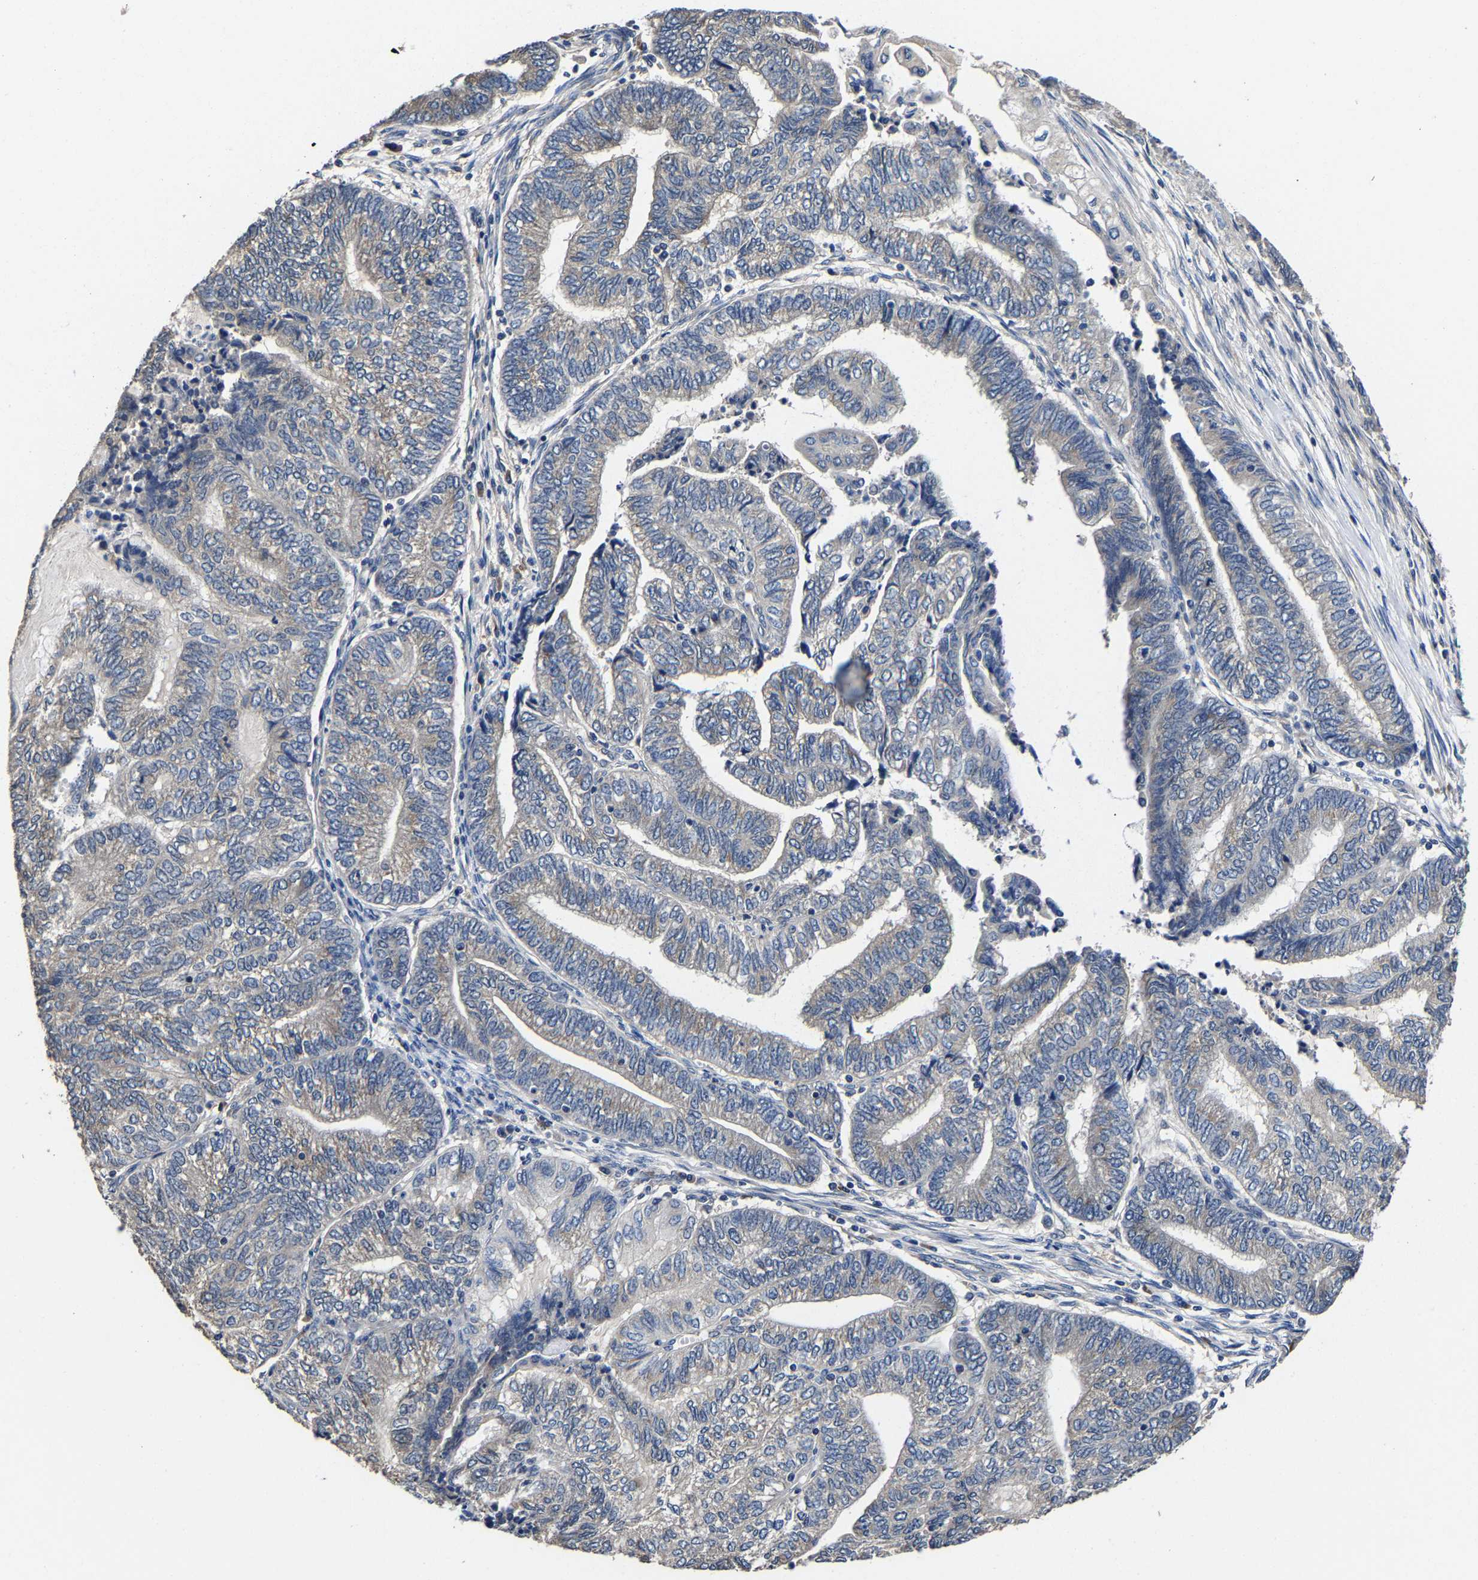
{"staining": {"intensity": "negative", "quantity": "none", "location": "none"}, "tissue": "endometrial cancer", "cell_type": "Tumor cells", "image_type": "cancer", "snomed": [{"axis": "morphology", "description": "Adenocarcinoma, NOS"}, {"axis": "topography", "description": "Uterus"}, {"axis": "topography", "description": "Endometrium"}], "caption": "This micrograph is of adenocarcinoma (endometrial) stained with immunohistochemistry (IHC) to label a protein in brown with the nuclei are counter-stained blue. There is no staining in tumor cells.", "gene": "EBAG9", "patient": {"sex": "female", "age": 70}}